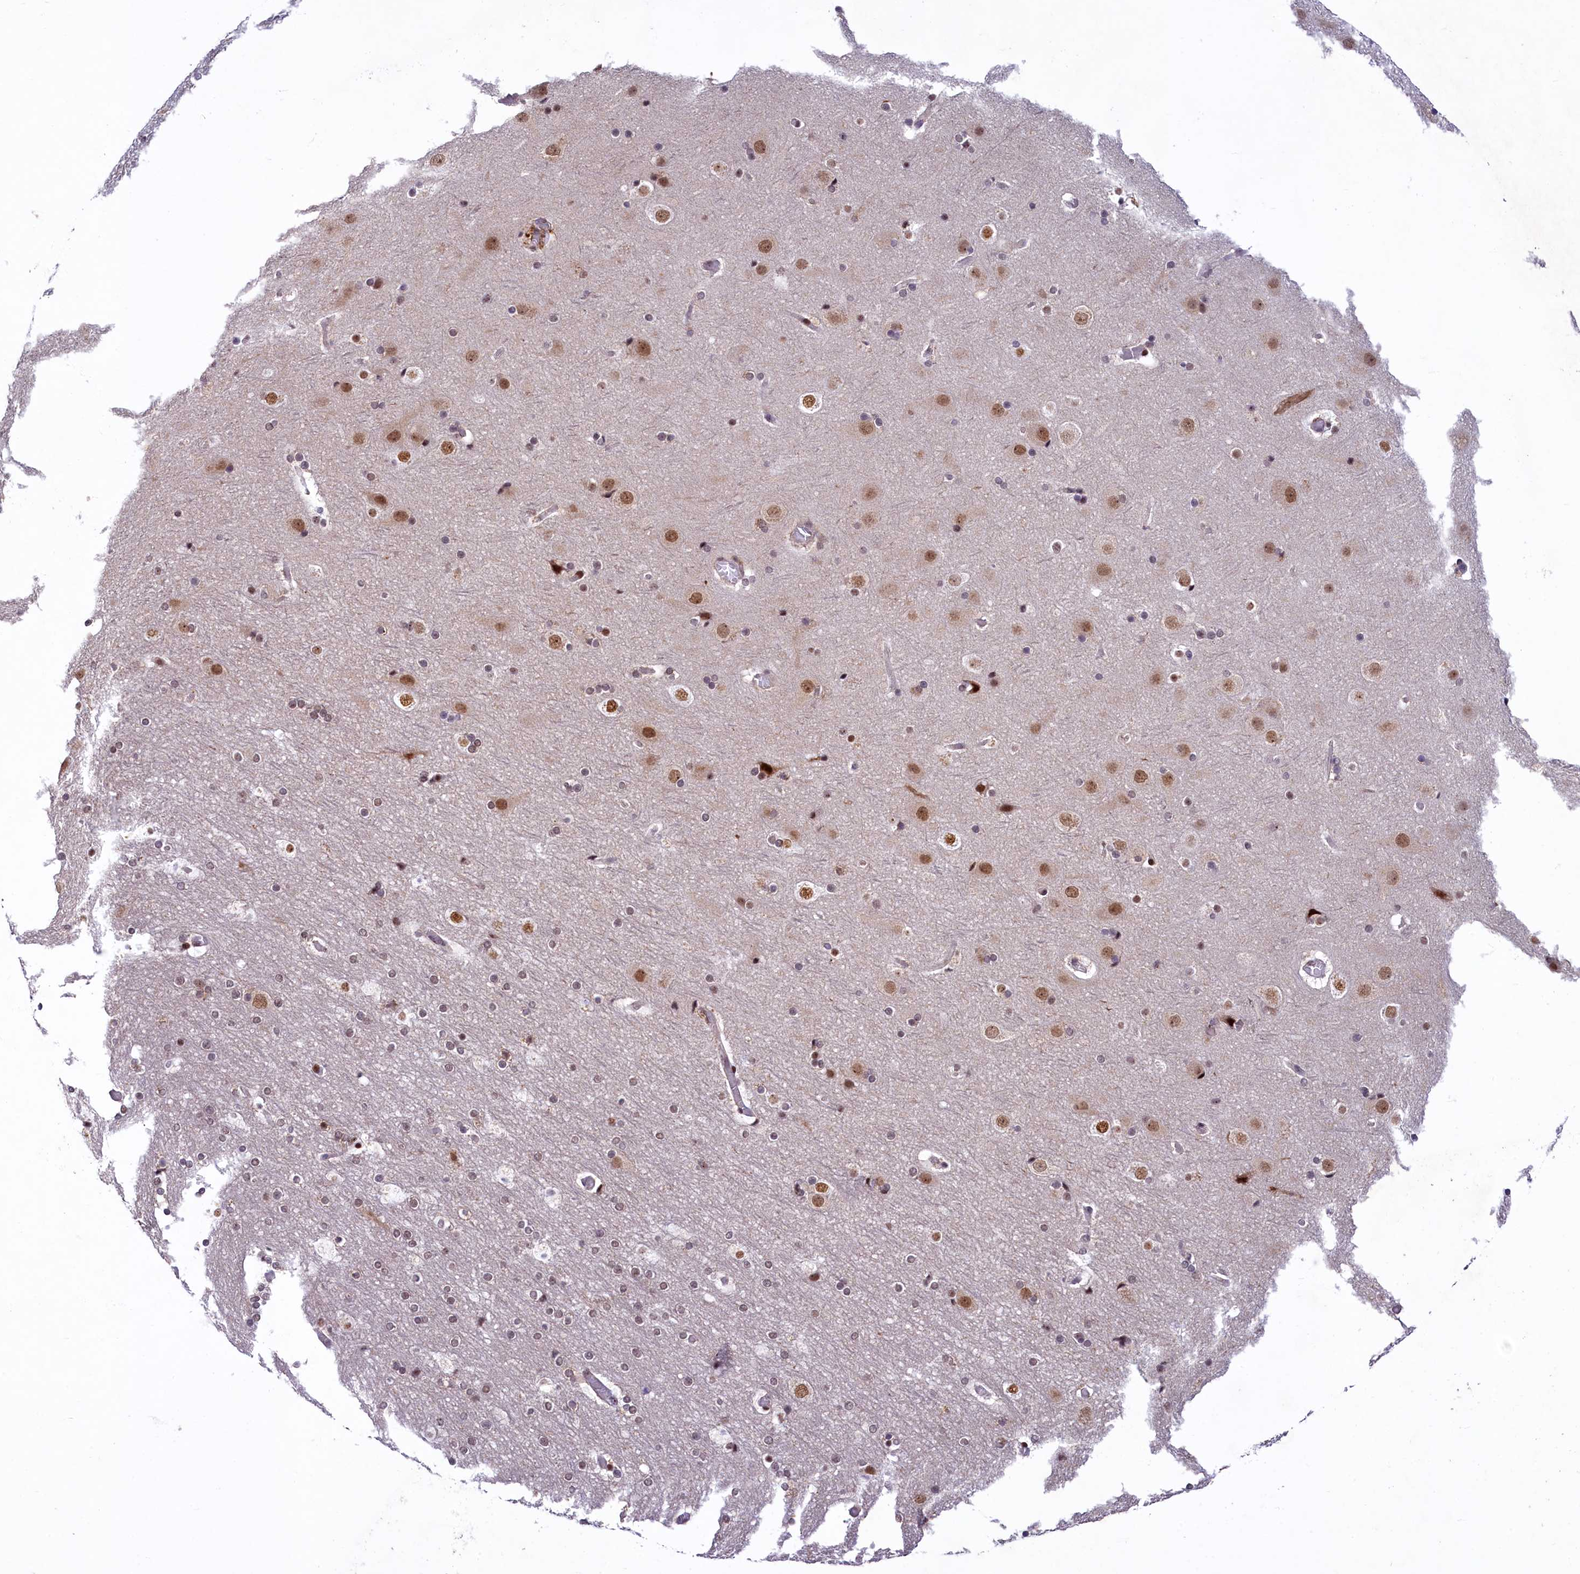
{"staining": {"intensity": "negative", "quantity": "none", "location": "none"}, "tissue": "cerebral cortex", "cell_type": "Endothelial cells", "image_type": "normal", "snomed": [{"axis": "morphology", "description": "Normal tissue, NOS"}, {"axis": "topography", "description": "Cerebral cortex"}], "caption": "This is a image of immunohistochemistry (IHC) staining of normal cerebral cortex, which shows no positivity in endothelial cells. The staining is performed using DAB (3,3'-diaminobenzidine) brown chromogen with nuclei counter-stained in using hematoxylin.", "gene": "ANKS3", "patient": {"sex": "male", "age": 57}}